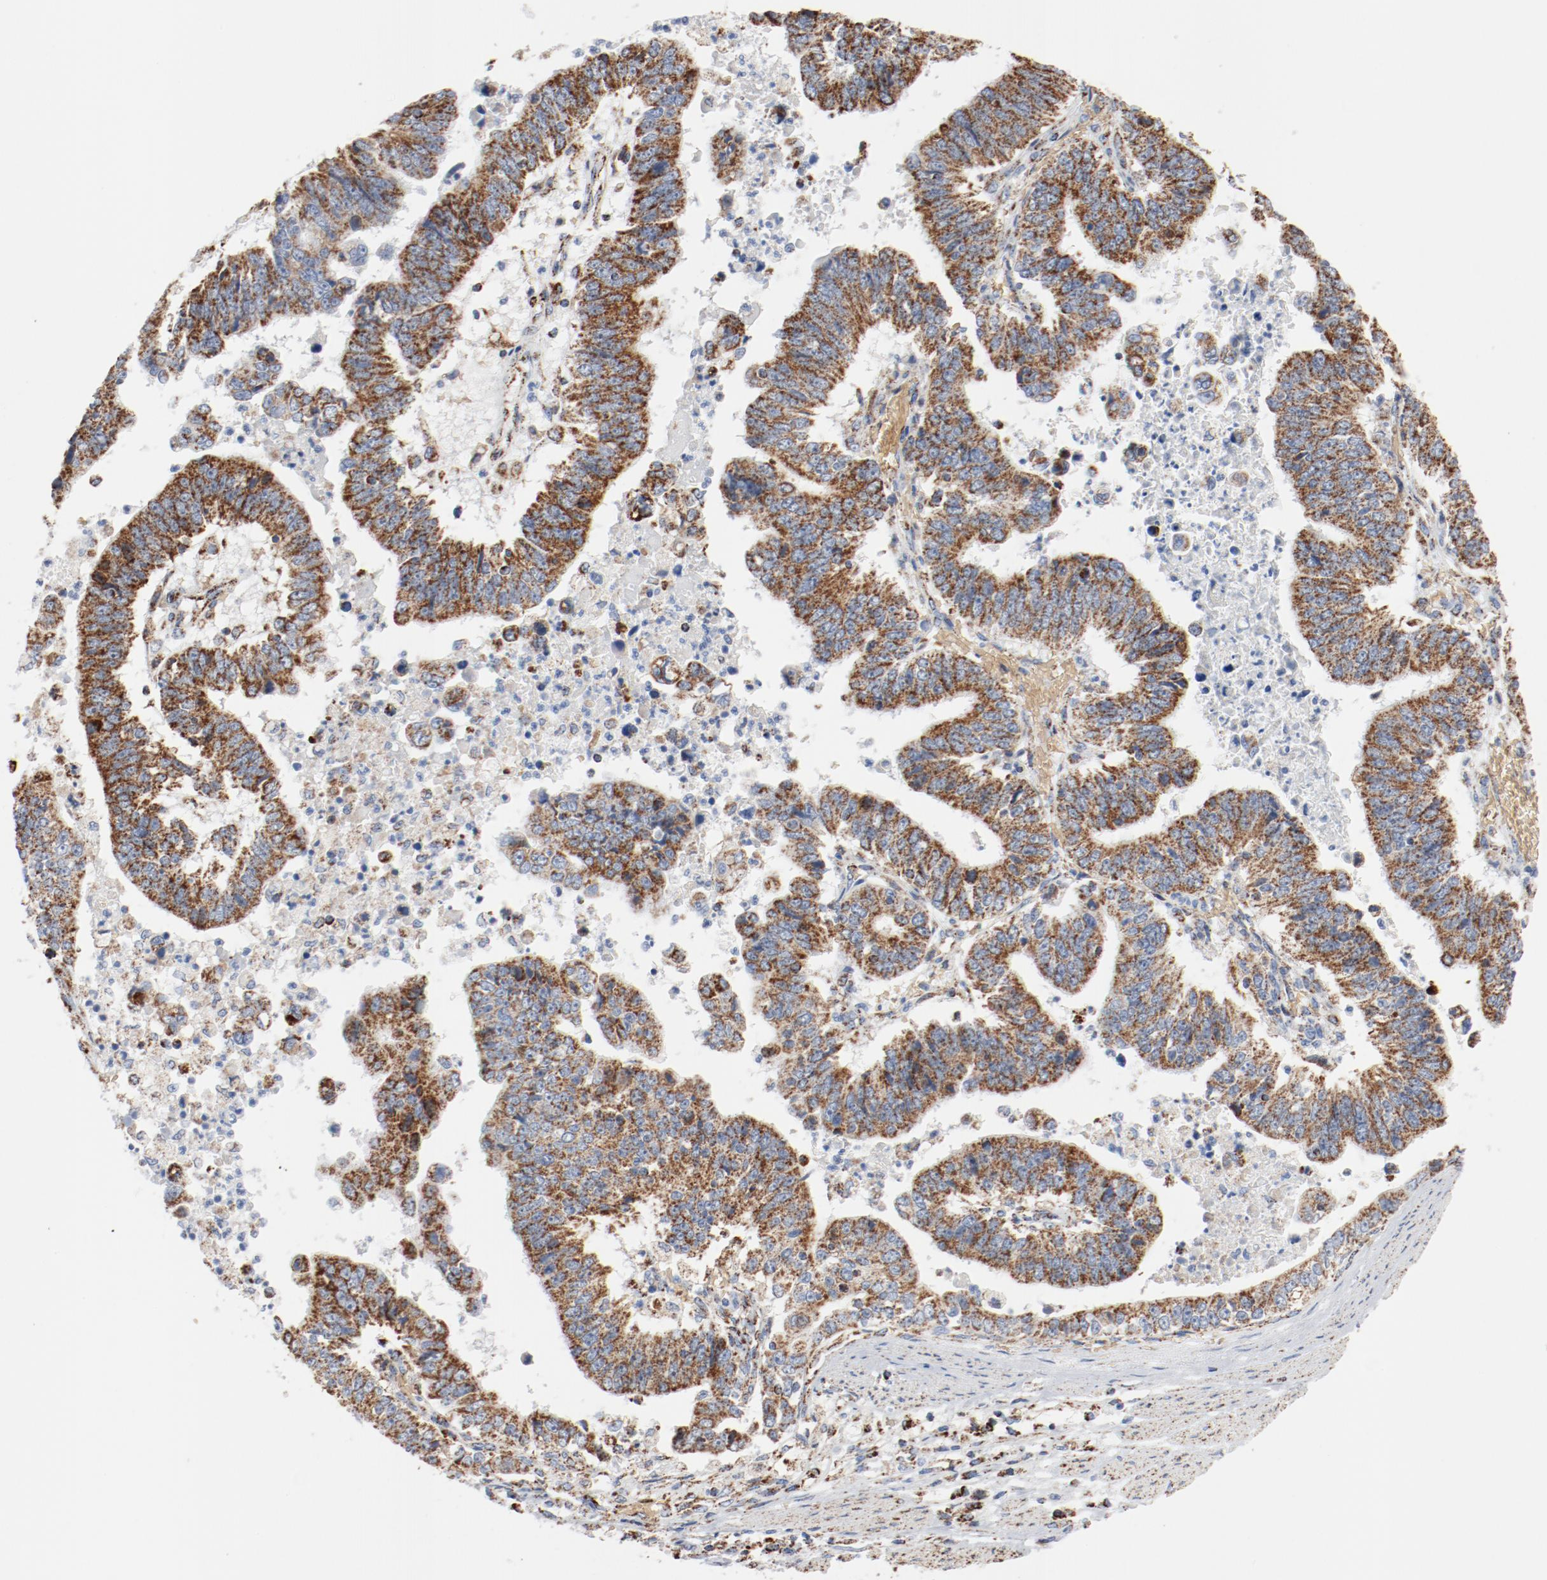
{"staining": {"intensity": "moderate", "quantity": ">75%", "location": "cytoplasmic/membranous"}, "tissue": "stomach cancer", "cell_type": "Tumor cells", "image_type": "cancer", "snomed": [{"axis": "morphology", "description": "Adenocarcinoma, NOS"}, {"axis": "topography", "description": "Stomach, upper"}], "caption": "Human stomach cancer stained for a protein (brown) exhibits moderate cytoplasmic/membranous positive staining in approximately >75% of tumor cells.", "gene": "NDUFB8", "patient": {"sex": "female", "age": 50}}